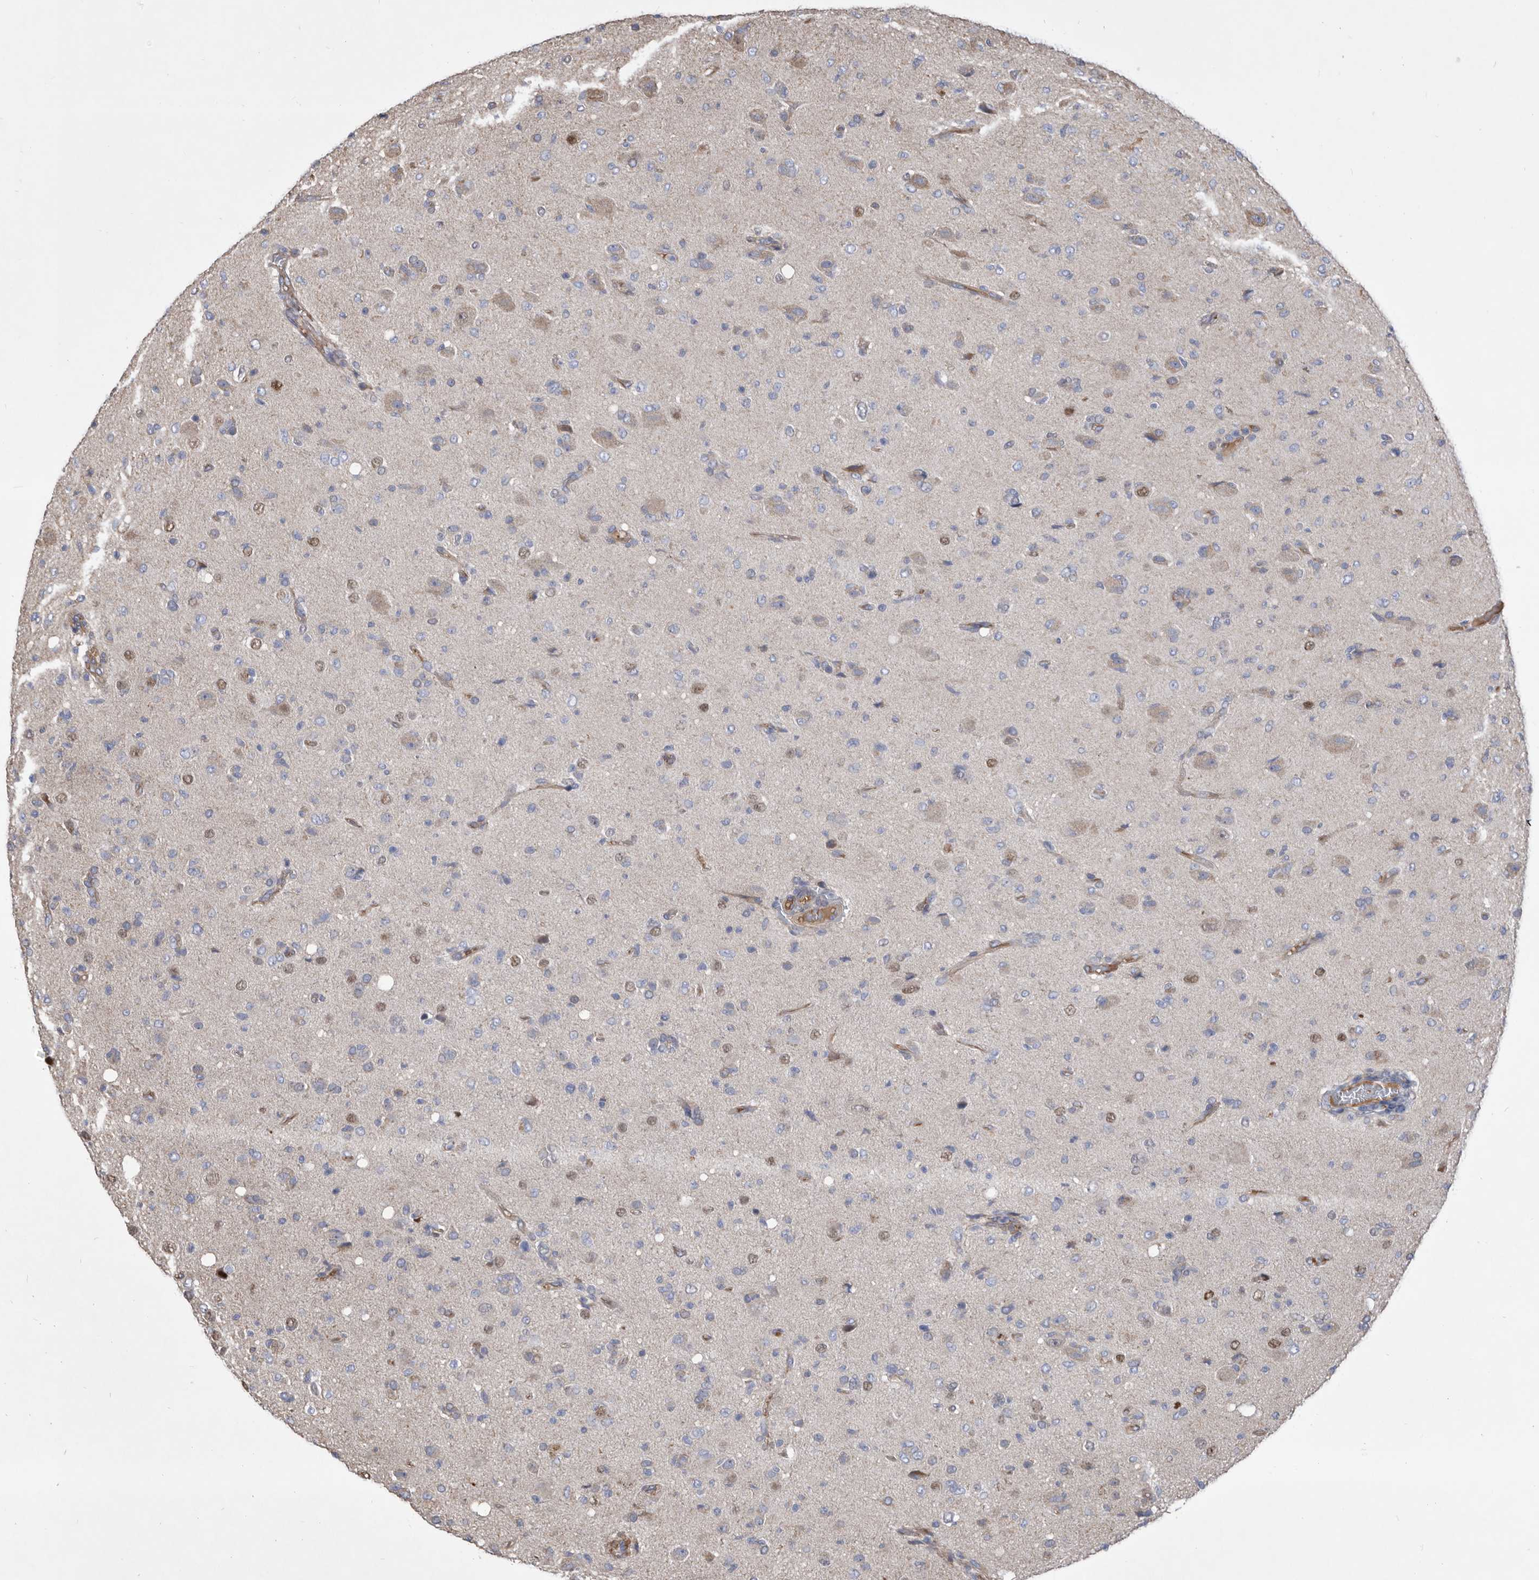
{"staining": {"intensity": "negative", "quantity": "none", "location": "none"}, "tissue": "glioma", "cell_type": "Tumor cells", "image_type": "cancer", "snomed": [{"axis": "morphology", "description": "Glioma, malignant, High grade"}, {"axis": "topography", "description": "Brain"}], "caption": "Immunohistochemistry (IHC) micrograph of neoplastic tissue: high-grade glioma (malignant) stained with DAB (3,3'-diaminobenzidine) displays no significant protein expression in tumor cells. (Brightfield microscopy of DAB immunohistochemistry (IHC) at high magnification).", "gene": "ATP13A3", "patient": {"sex": "female", "age": 57}}